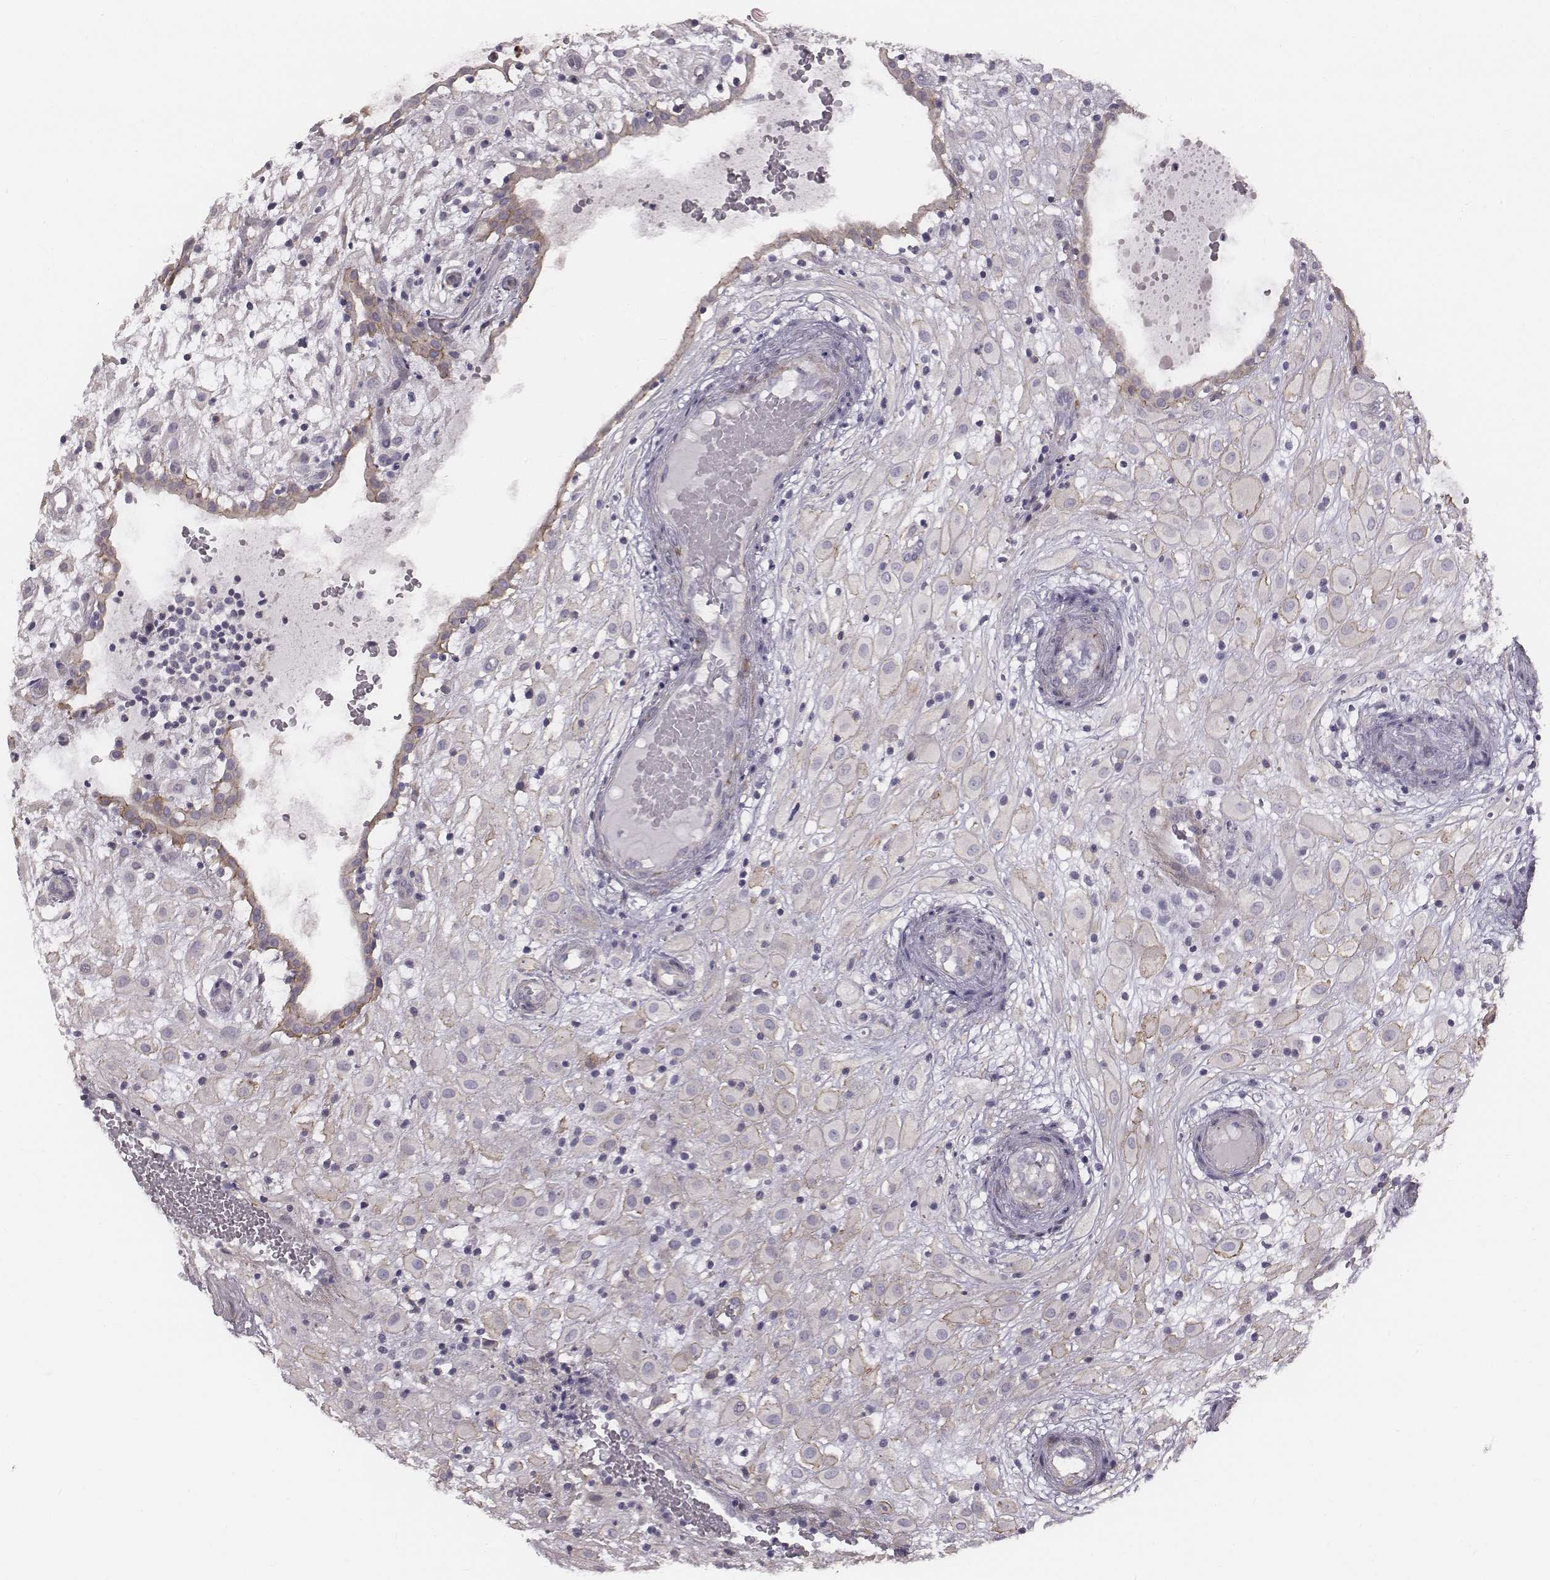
{"staining": {"intensity": "weak", "quantity": "<25%", "location": "cytoplasmic/membranous"}, "tissue": "placenta", "cell_type": "Decidual cells", "image_type": "normal", "snomed": [{"axis": "morphology", "description": "Normal tissue, NOS"}, {"axis": "topography", "description": "Placenta"}], "caption": "High power microscopy image of an immunohistochemistry image of unremarkable placenta, revealing no significant positivity in decidual cells. Nuclei are stained in blue.", "gene": "PRKCZ", "patient": {"sex": "female", "age": 24}}